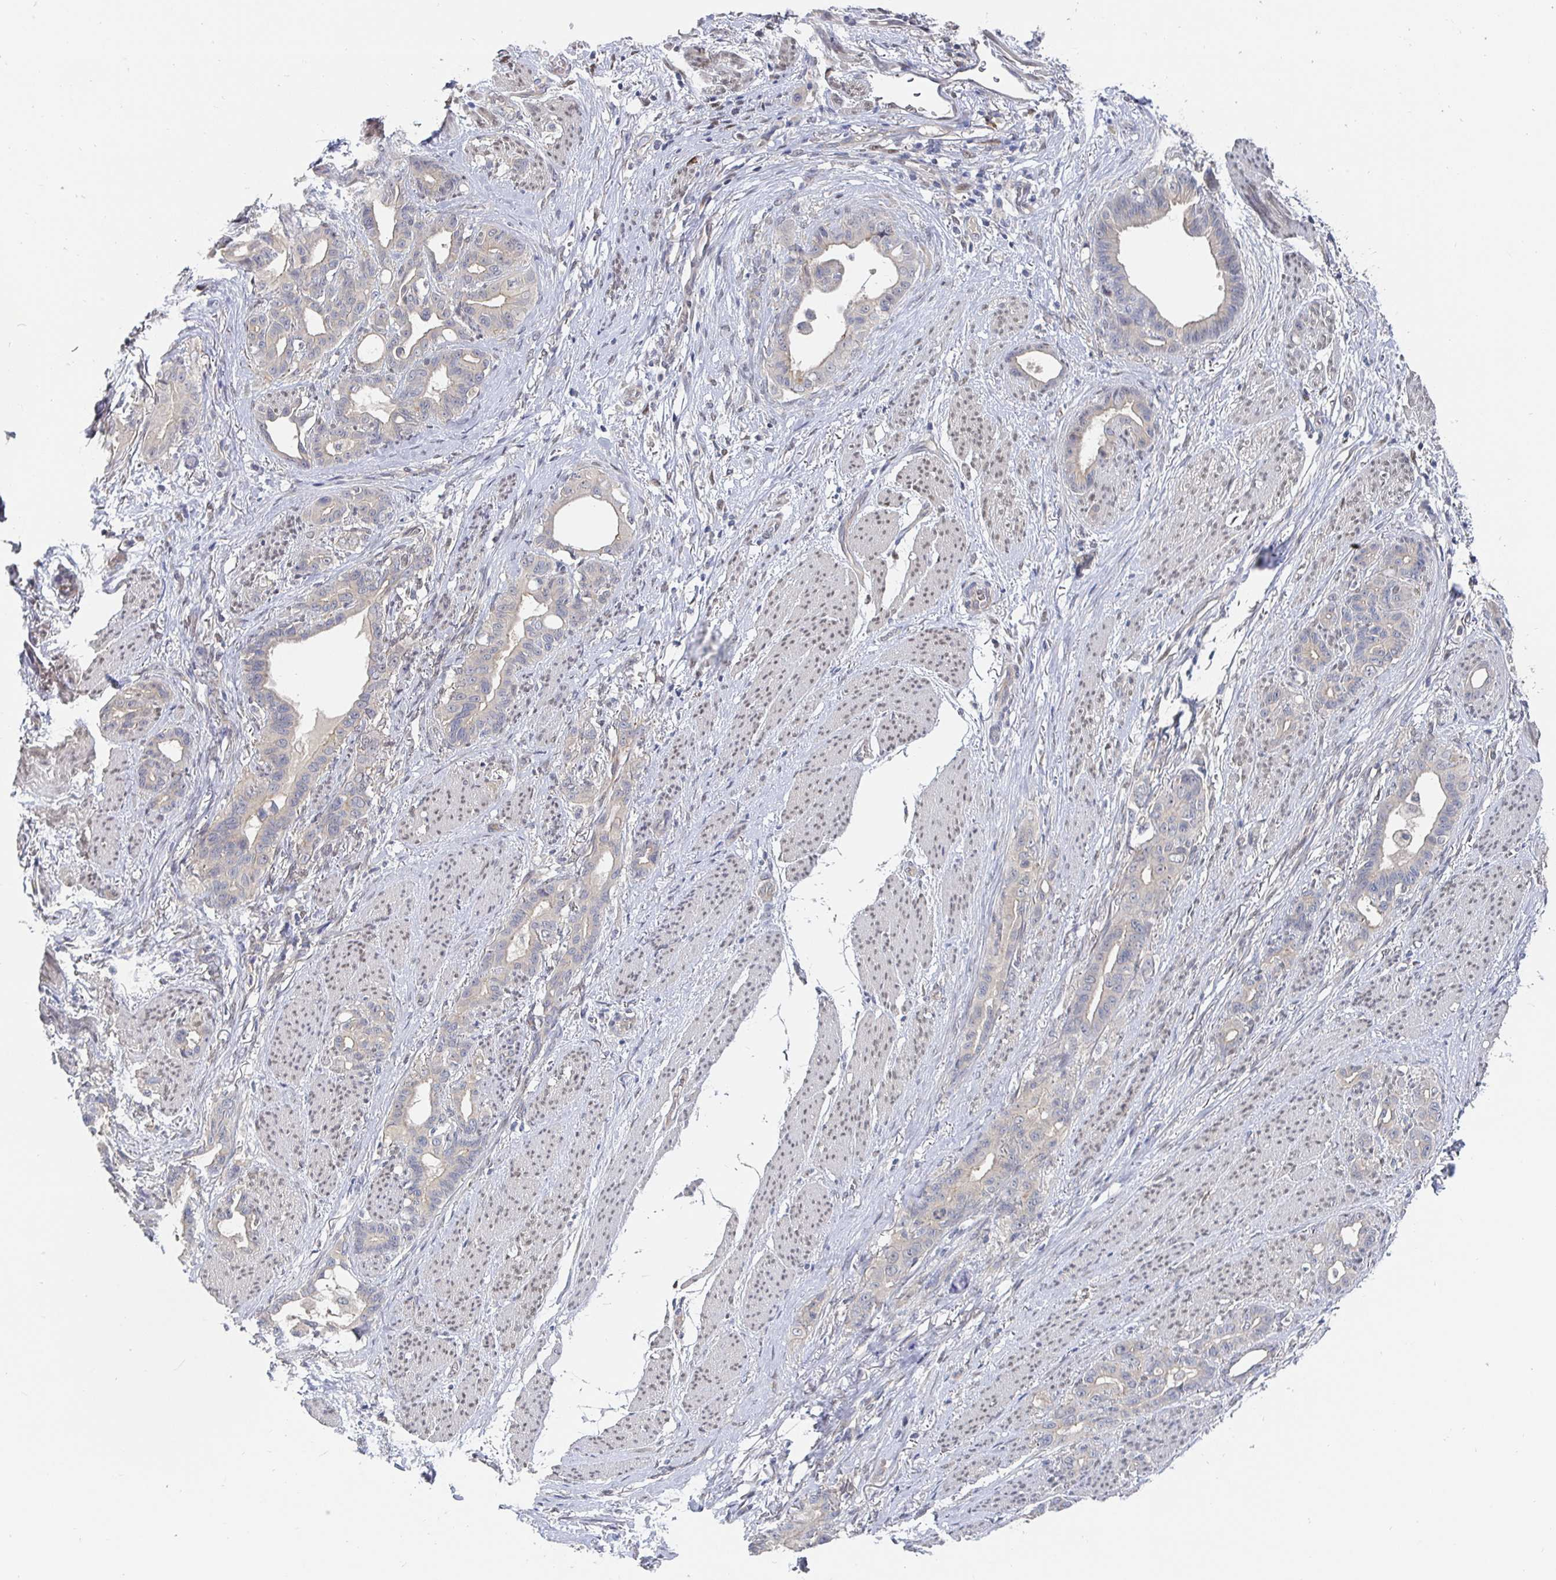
{"staining": {"intensity": "negative", "quantity": "none", "location": "none"}, "tissue": "stomach cancer", "cell_type": "Tumor cells", "image_type": "cancer", "snomed": [{"axis": "morphology", "description": "Normal tissue, NOS"}, {"axis": "morphology", "description": "Adenocarcinoma, NOS"}, {"axis": "topography", "description": "Esophagus"}, {"axis": "topography", "description": "Stomach, upper"}], "caption": "A high-resolution image shows IHC staining of adenocarcinoma (stomach), which shows no significant staining in tumor cells.", "gene": "MEIS1", "patient": {"sex": "male", "age": 62}}